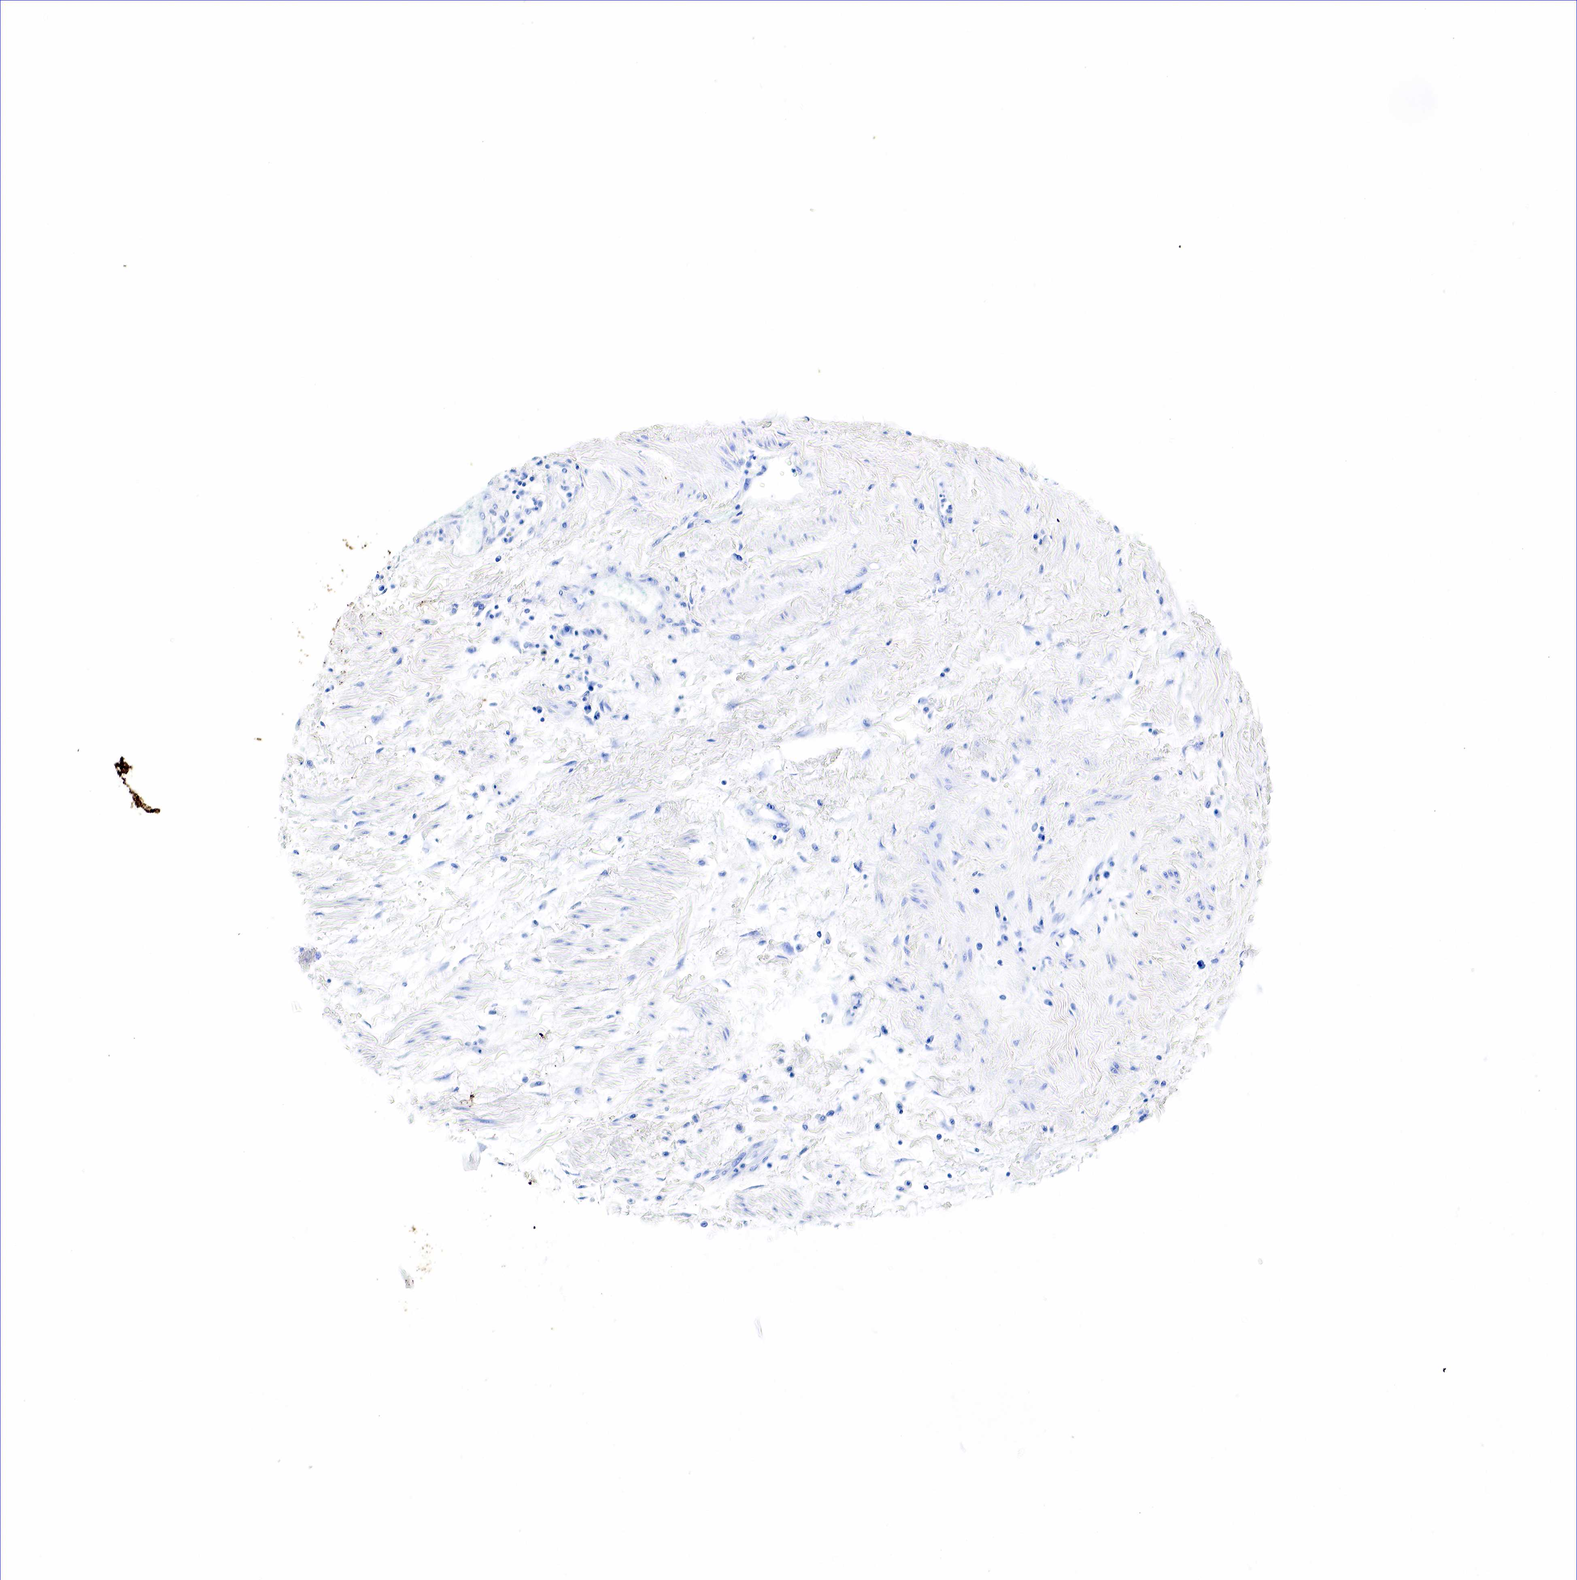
{"staining": {"intensity": "negative", "quantity": "none", "location": "none"}, "tissue": "cervical cancer", "cell_type": "Tumor cells", "image_type": "cancer", "snomed": [{"axis": "morphology", "description": "Squamous cell carcinoma, NOS"}, {"axis": "topography", "description": "Cervix"}], "caption": "Squamous cell carcinoma (cervical) was stained to show a protein in brown. There is no significant positivity in tumor cells. (DAB (3,3'-diaminobenzidine) IHC, high magnification).", "gene": "ACP3", "patient": {"sex": "female", "age": 57}}